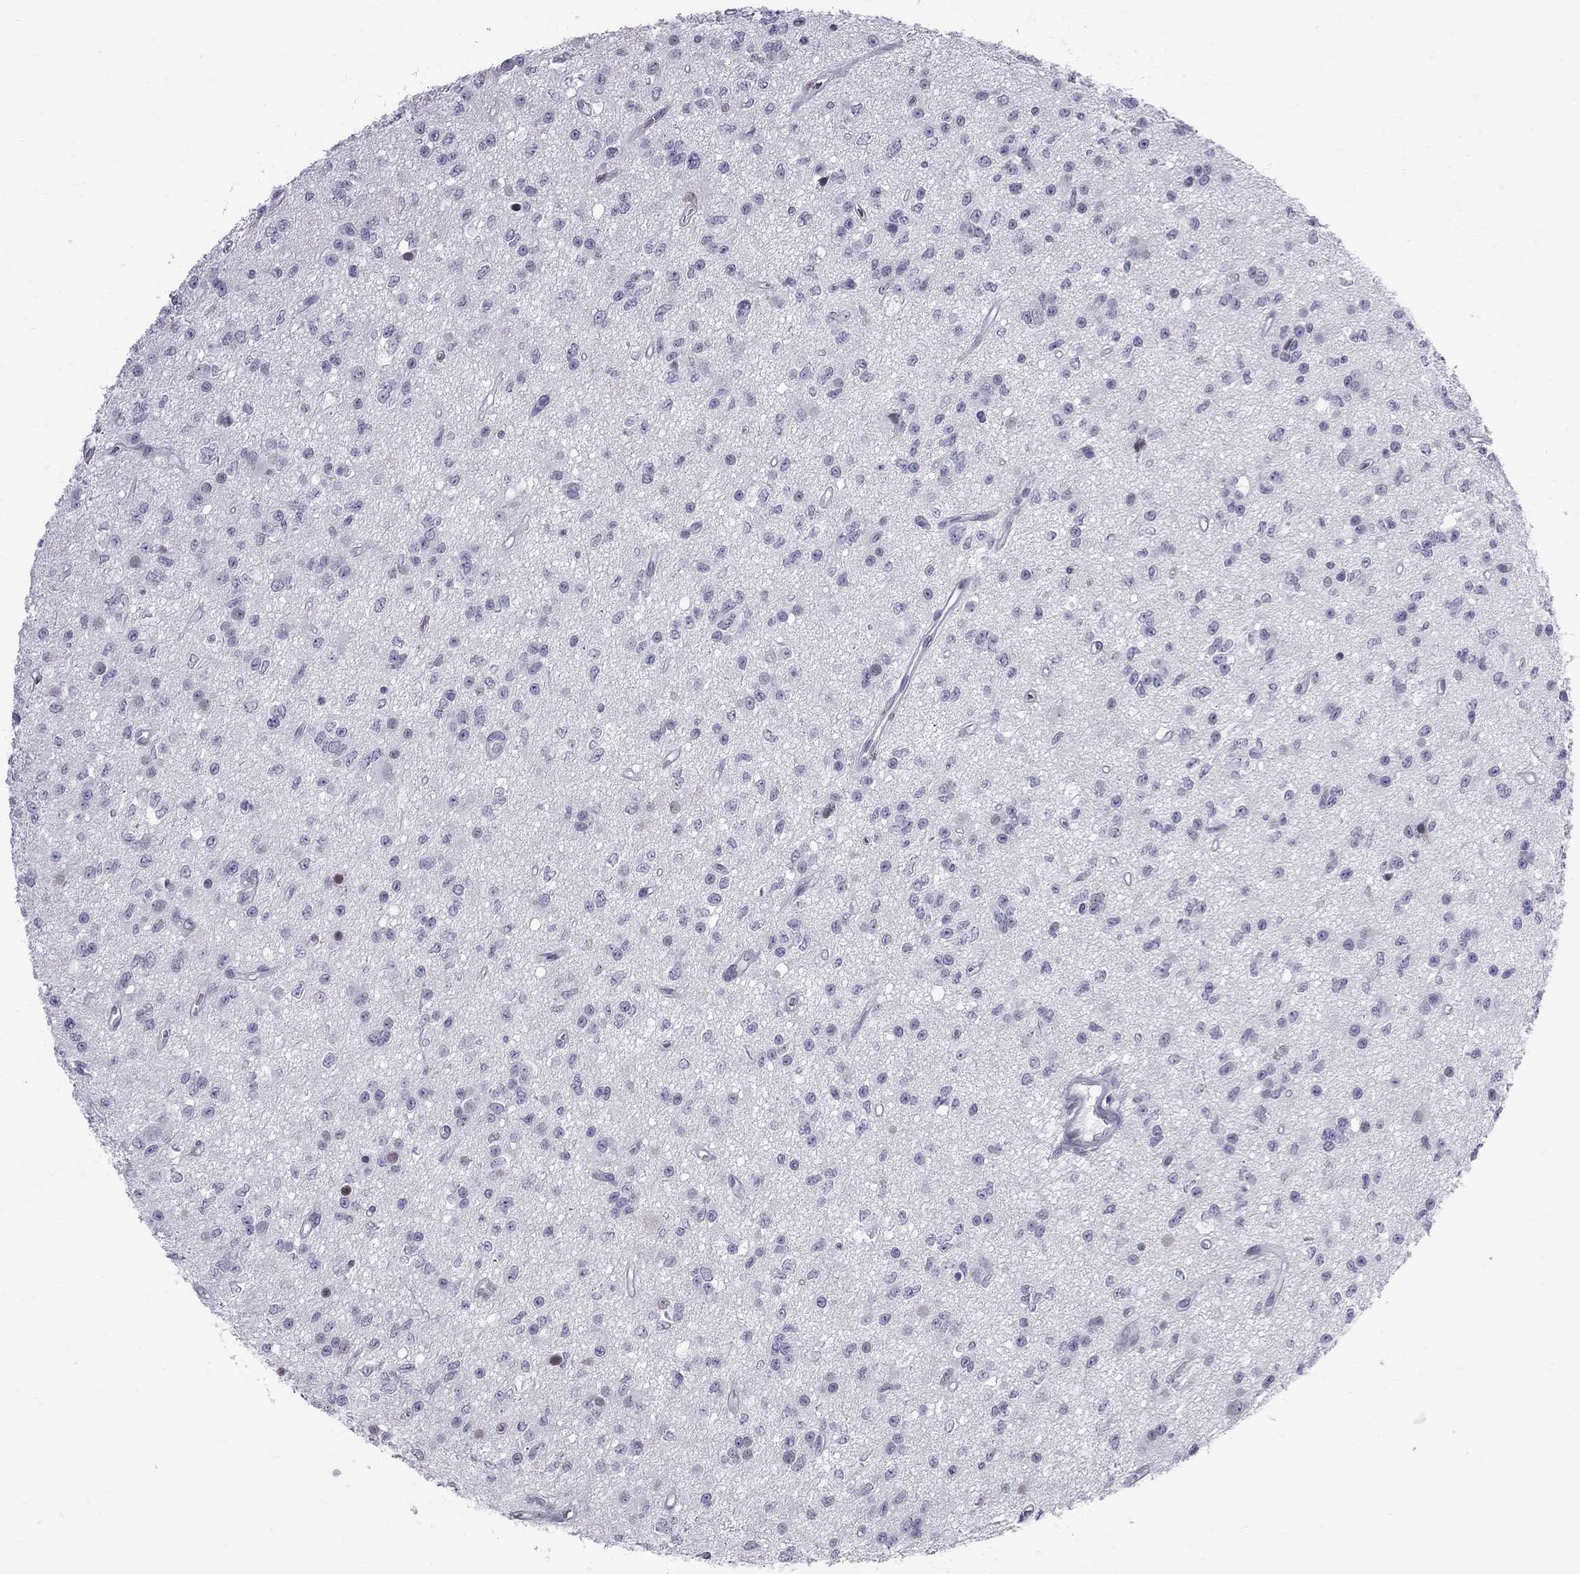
{"staining": {"intensity": "negative", "quantity": "none", "location": "none"}, "tissue": "glioma", "cell_type": "Tumor cells", "image_type": "cancer", "snomed": [{"axis": "morphology", "description": "Glioma, malignant, Low grade"}, {"axis": "topography", "description": "Brain"}], "caption": "Protein analysis of glioma reveals no significant expression in tumor cells.", "gene": "MUC15", "patient": {"sex": "female", "age": 45}}